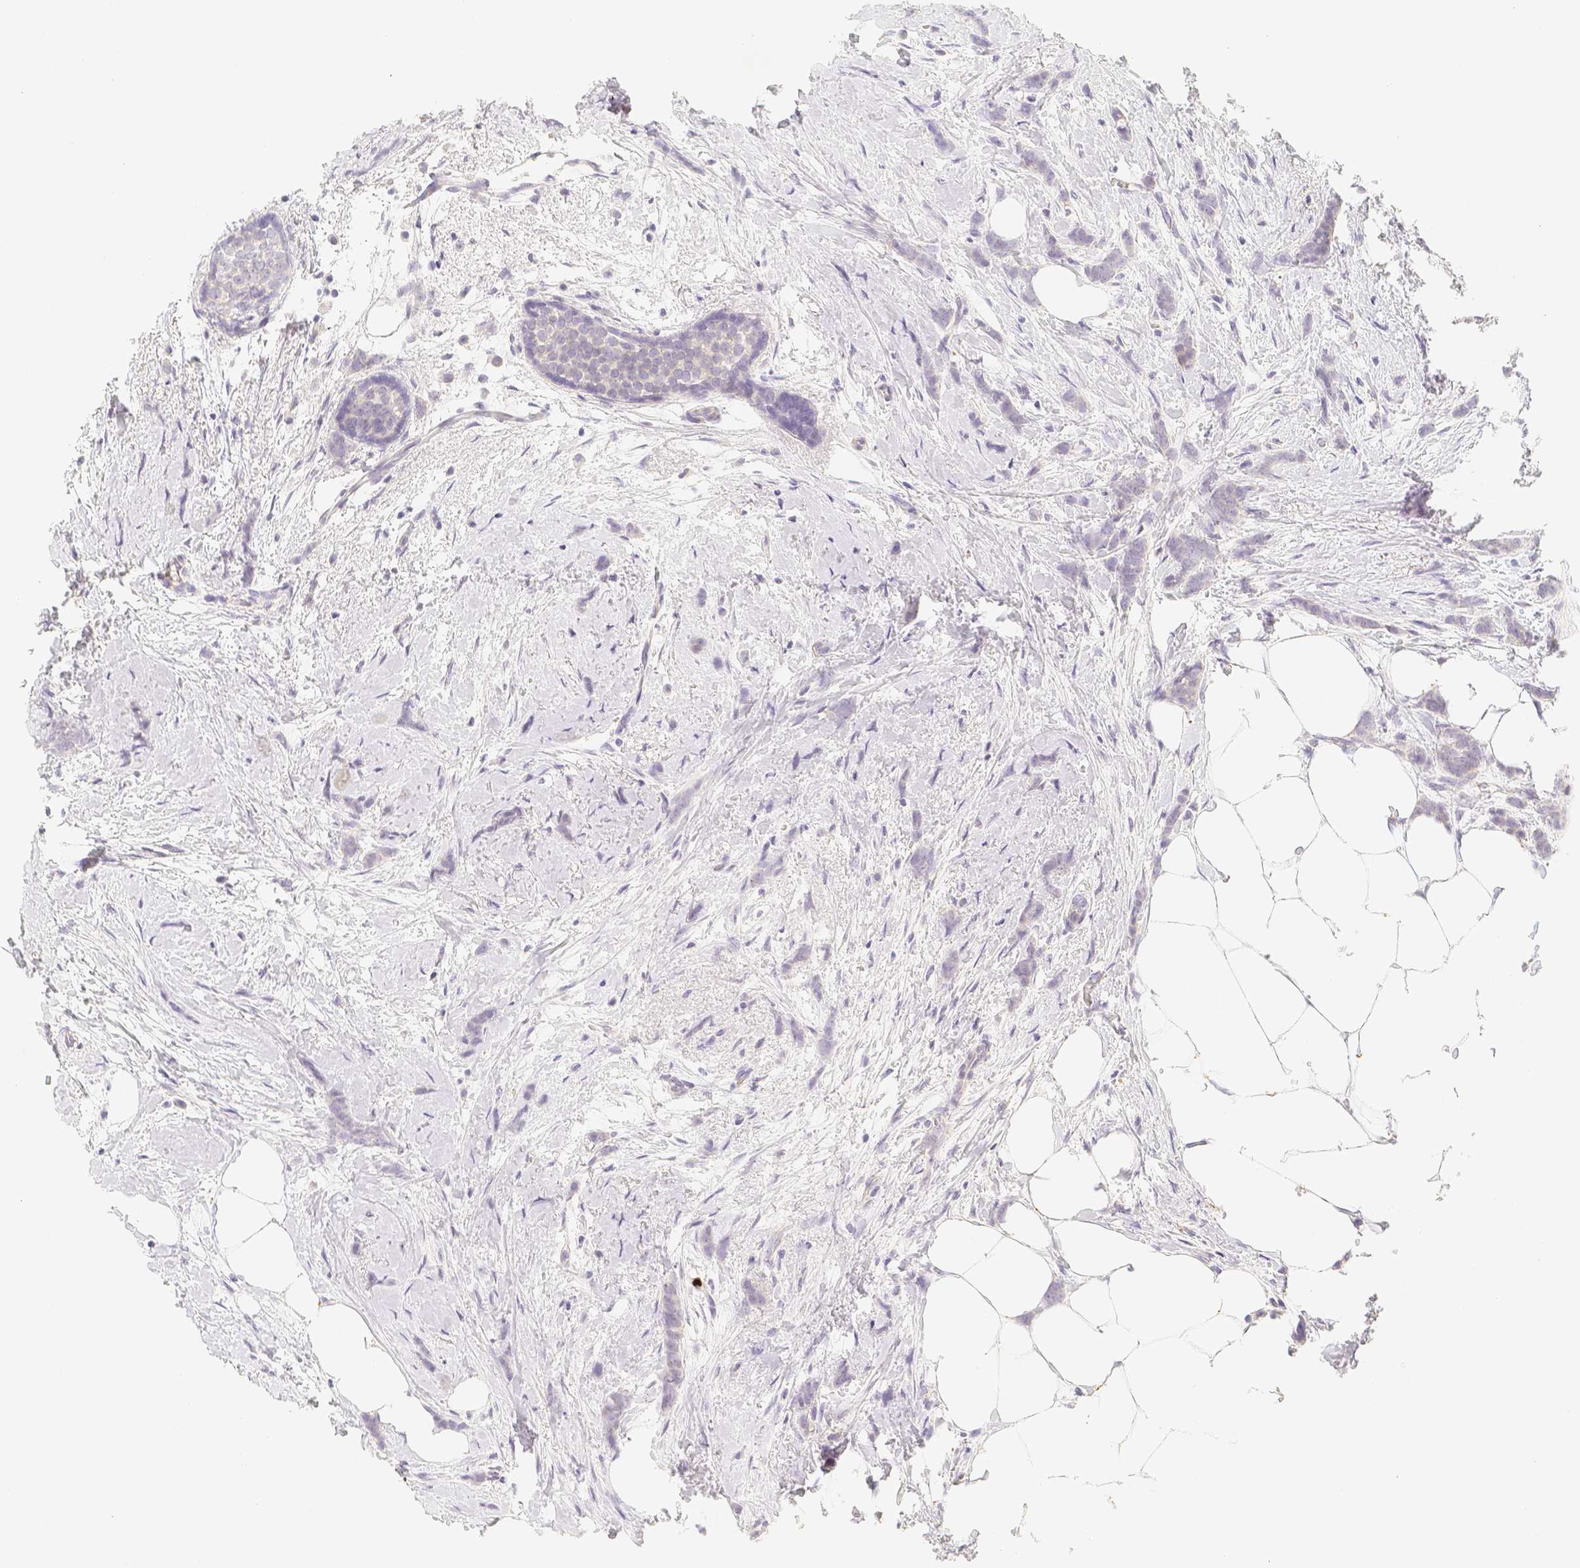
{"staining": {"intensity": "negative", "quantity": "none", "location": "none"}, "tissue": "breast cancer", "cell_type": "Tumor cells", "image_type": "cancer", "snomed": [{"axis": "morphology", "description": "Lobular carcinoma, in situ"}, {"axis": "morphology", "description": "Lobular carcinoma"}, {"axis": "topography", "description": "Breast"}], "caption": "Tumor cells are negative for protein expression in human breast cancer (lobular carcinoma in situ).", "gene": "PADI4", "patient": {"sex": "female", "age": 41}}